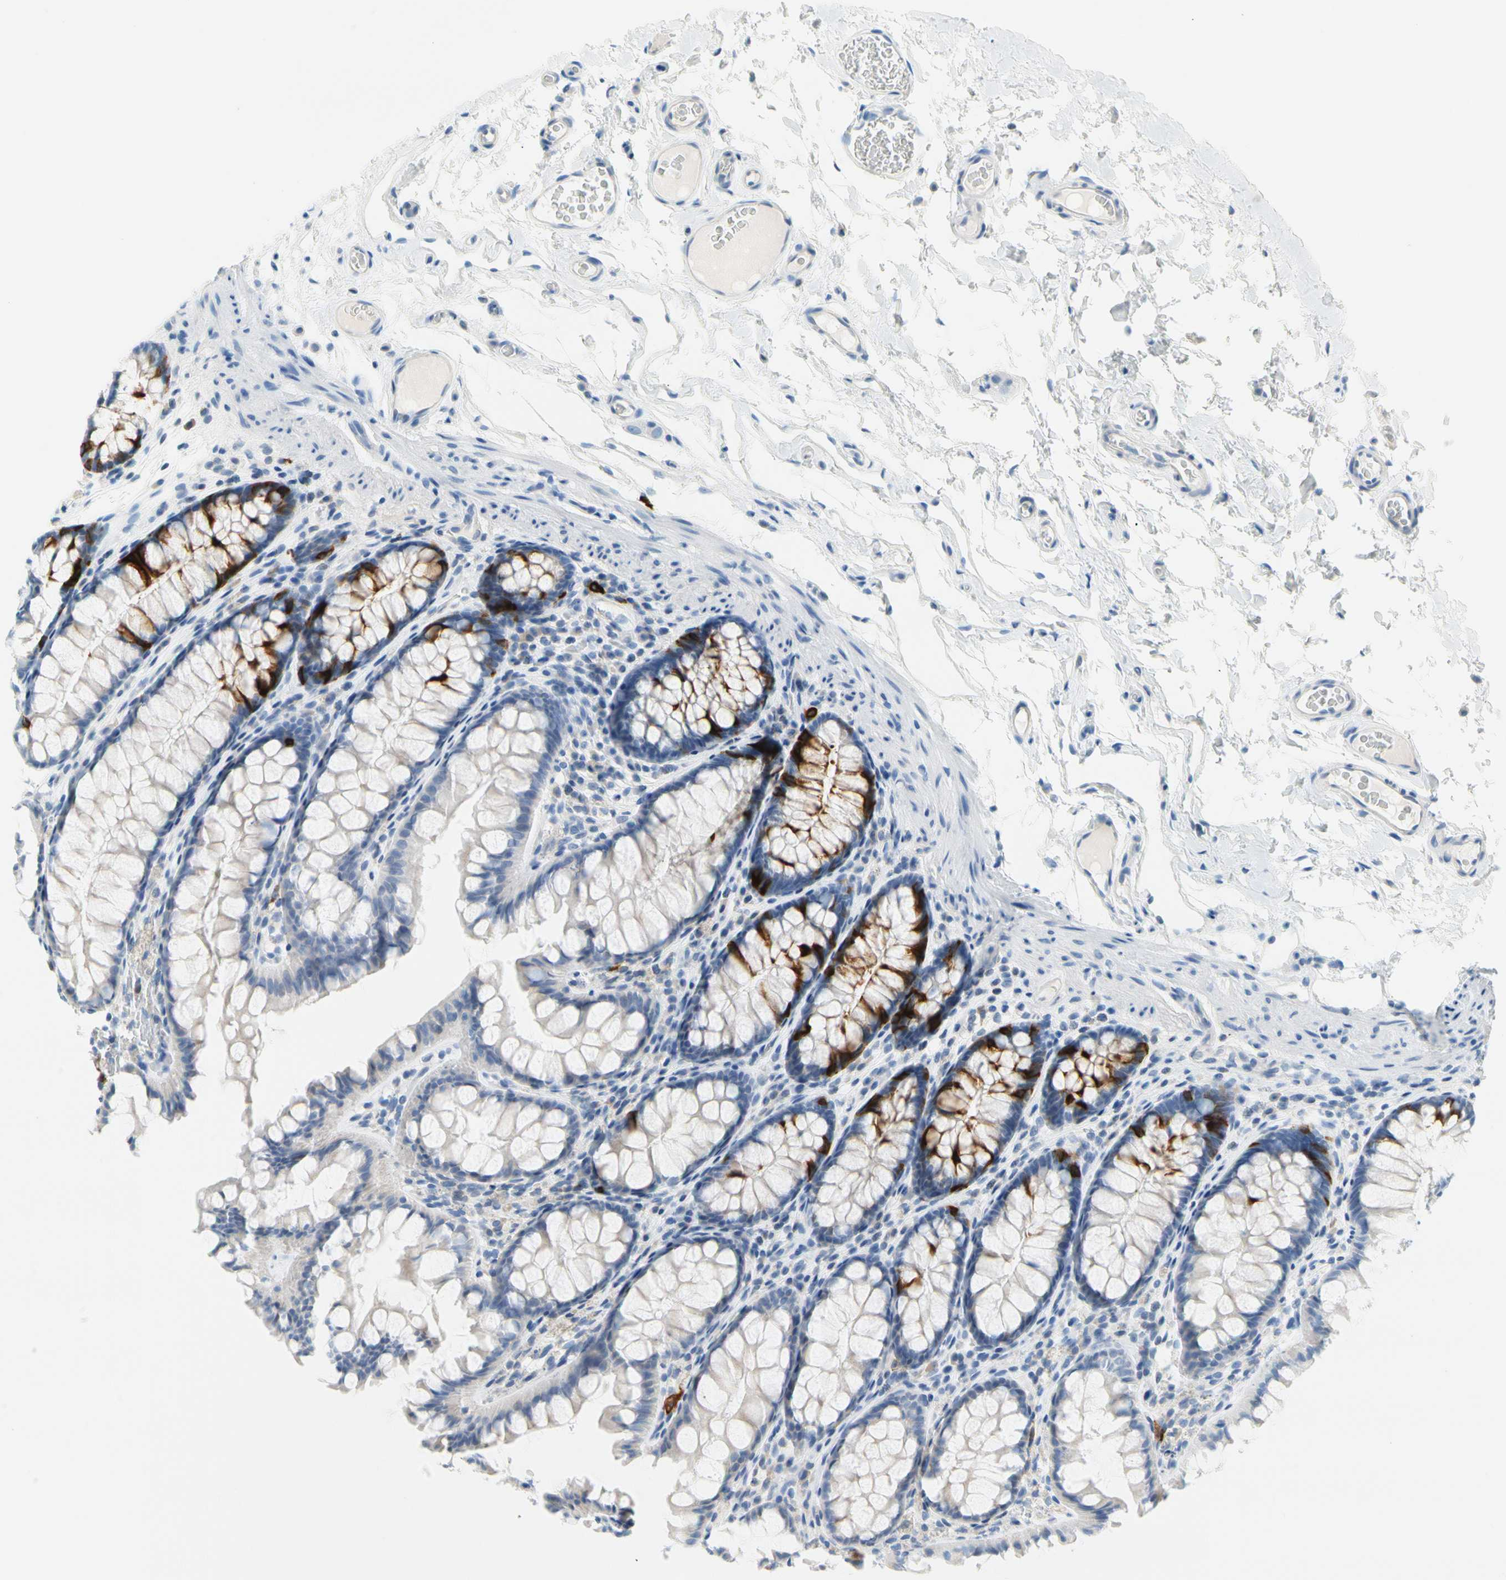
{"staining": {"intensity": "negative", "quantity": "none", "location": "none"}, "tissue": "colon", "cell_type": "Endothelial cells", "image_type": "normal", "snomed": [{"axis": "morphology", "description": "Normal tissue, NOS"}, {"axis": "topography", "description": "Colon"}], "caption": "IHC histopathology image of normal colon stained for a protein (brown), which displays no staining in endothelial cells.", "gene": "TACC3", "patient": {"sex": "female", "age": 55}}